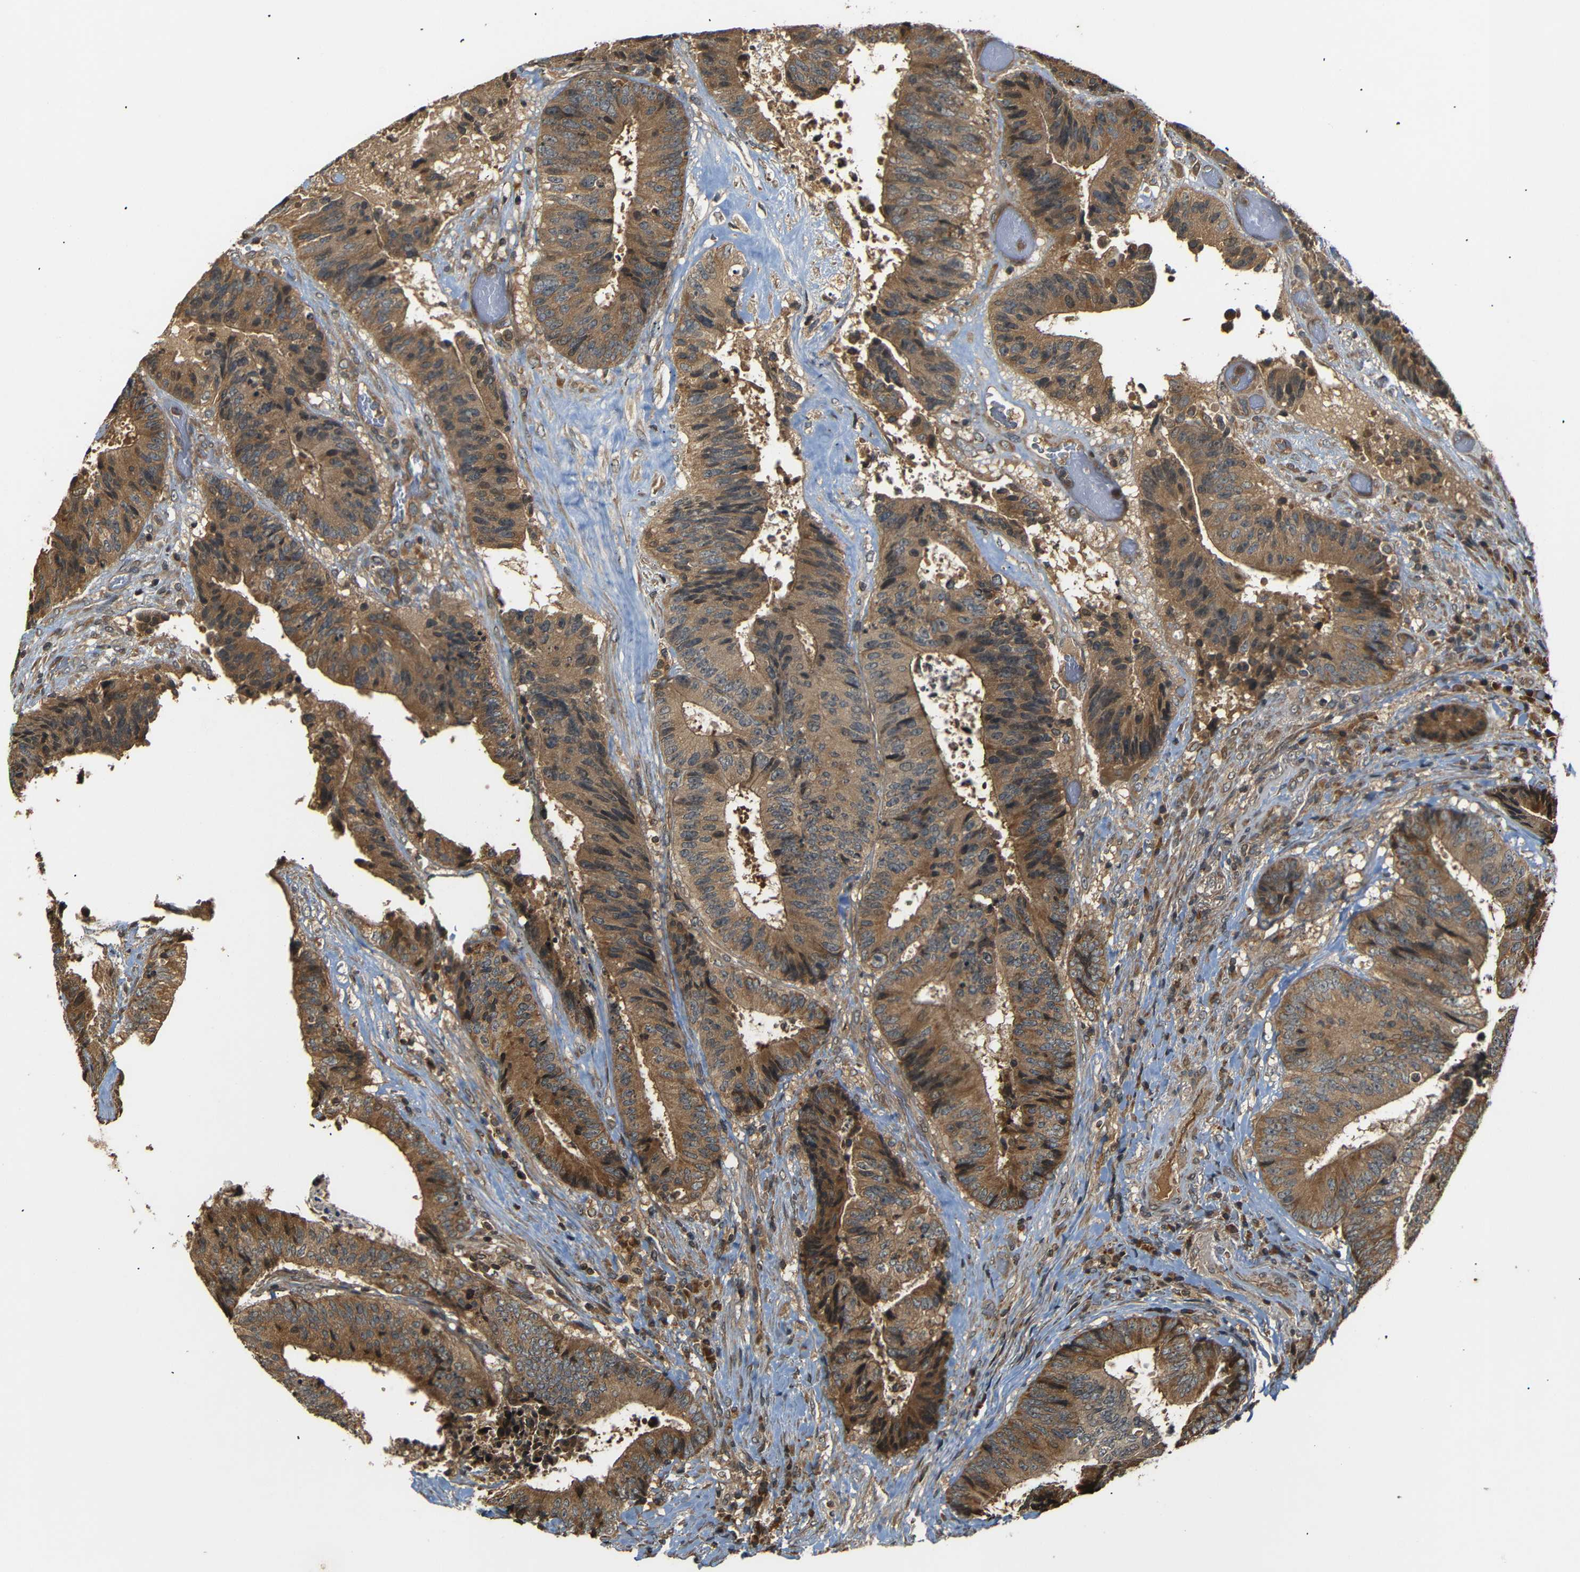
{"staining": {"intensity": "moderate", "quantity": ">75%", "location": "cytoplasmic/membranous"}, "tissue": "colorectal cancer", "cell_type": "Tumor cells", "image_type": "cancer", "snomed": [{"axis": "morphology", "description": "Adenocarcinoma, NOS"}, {"axis": "topography", "description": "Rectum"}], "caption": "IHC staining of colorectal cancer, which demonstrates medium levels of moderate cytoplasmic/membranous staining in approximately >75% of tumor cells indicating moderate cytoplasmic/membranous protein staining. The staining was performed using DAB (brown) for protein detection and nuclei were counterstained in hematoxylin (blue).", "gene": "TANK", "patient": {"sex": "male", "age": 72}}